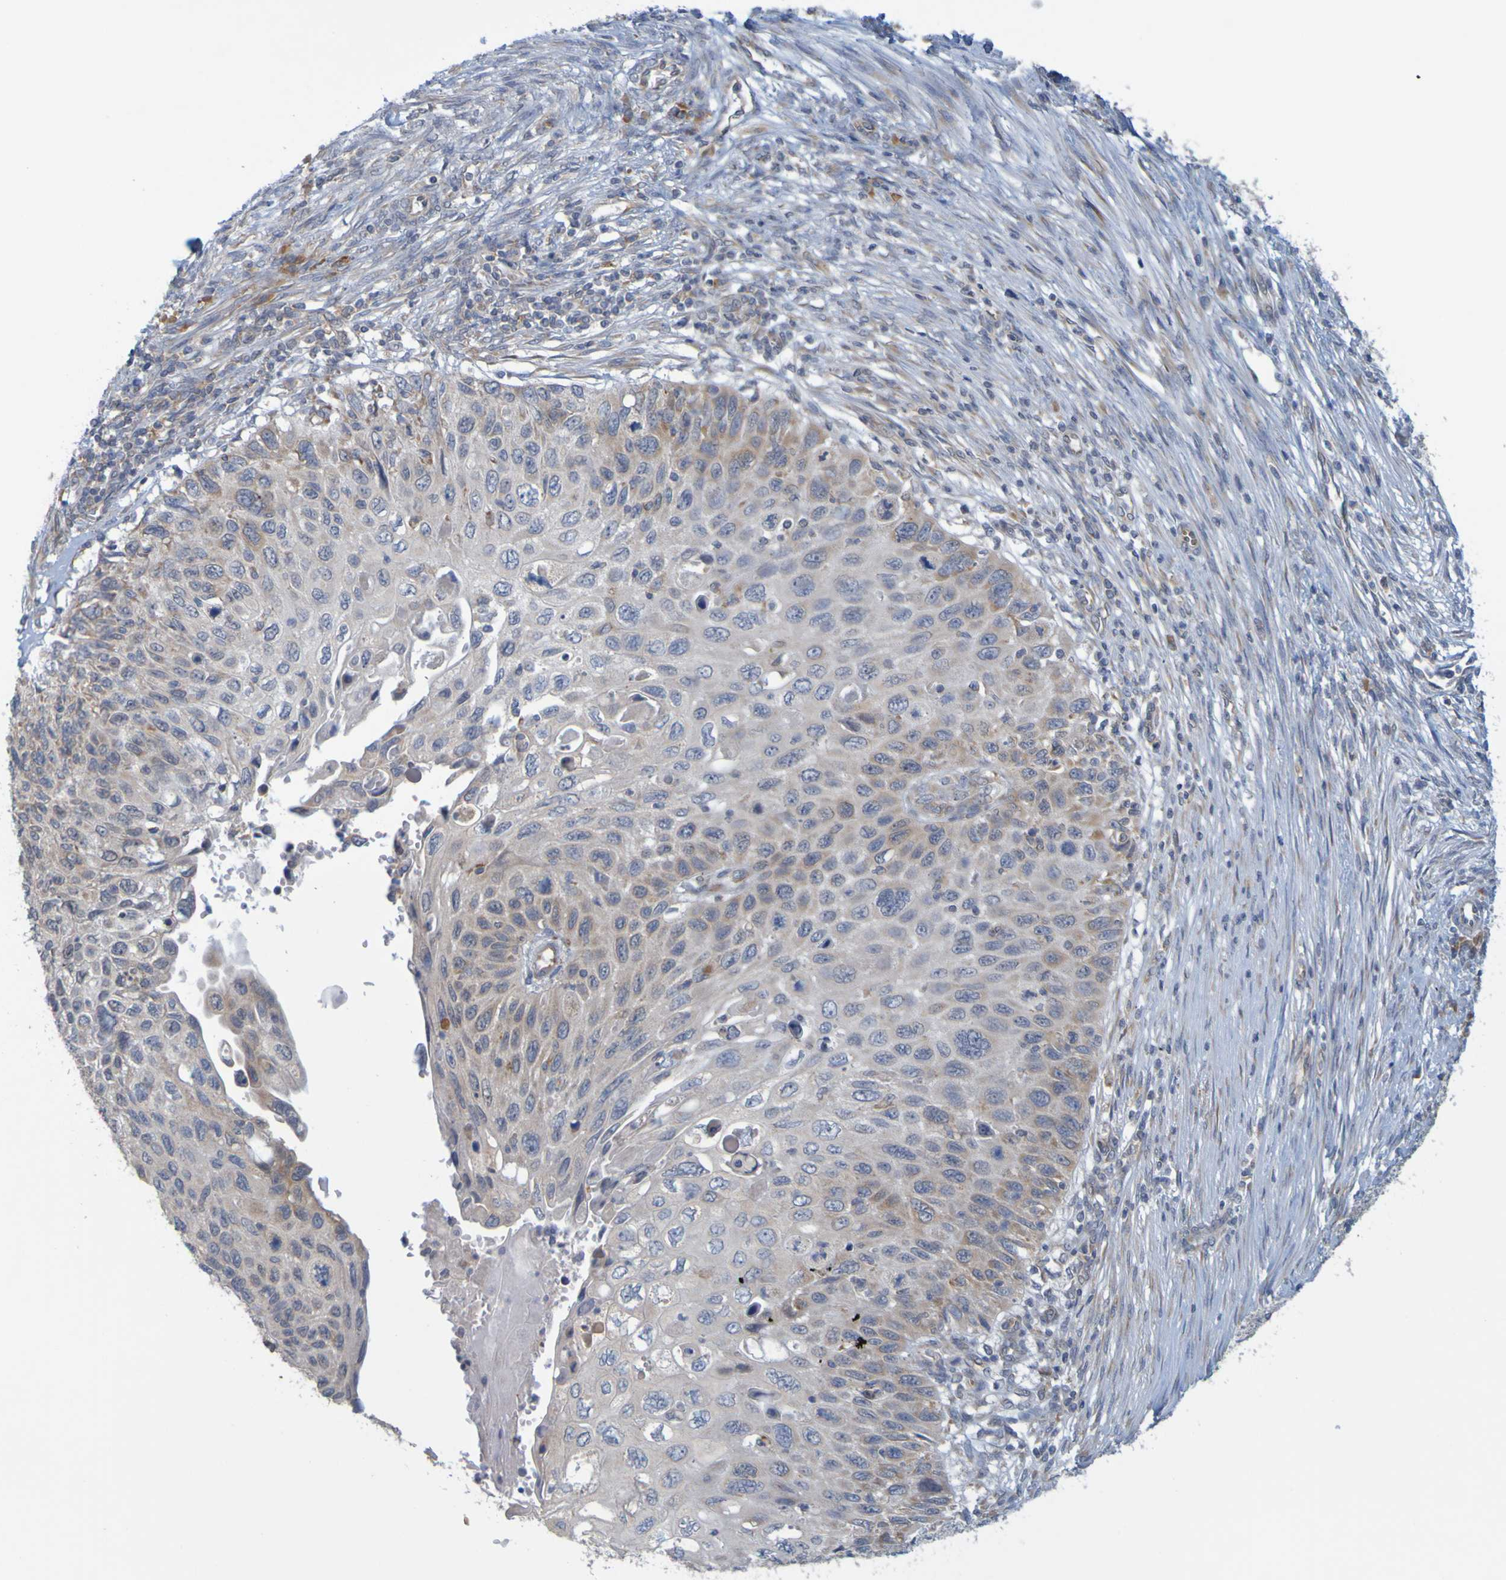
{"staining": {"intensity": "moderate", "quantity": "25%-75%", "location": "cytoplasmic/membranous"}, "tissue": "cervical cancer", "cell_type": "Tumor cells", "image_type": "cancer", "snomed": [{"axis": "morphology", "description": "Squamous cell carcinoma, NOS"}, {"axis": "topography", "description": "Cervix"}], "caption": "Immunohistochemistry (IHC) of squamous cell carcinoma (cervical) displays medium levels of moderate cytoplasmic/membranous expression in about 25%-75% of tumor cells.", "gene": "MOGS", "patient": {"sex": "female", "age": 70}}